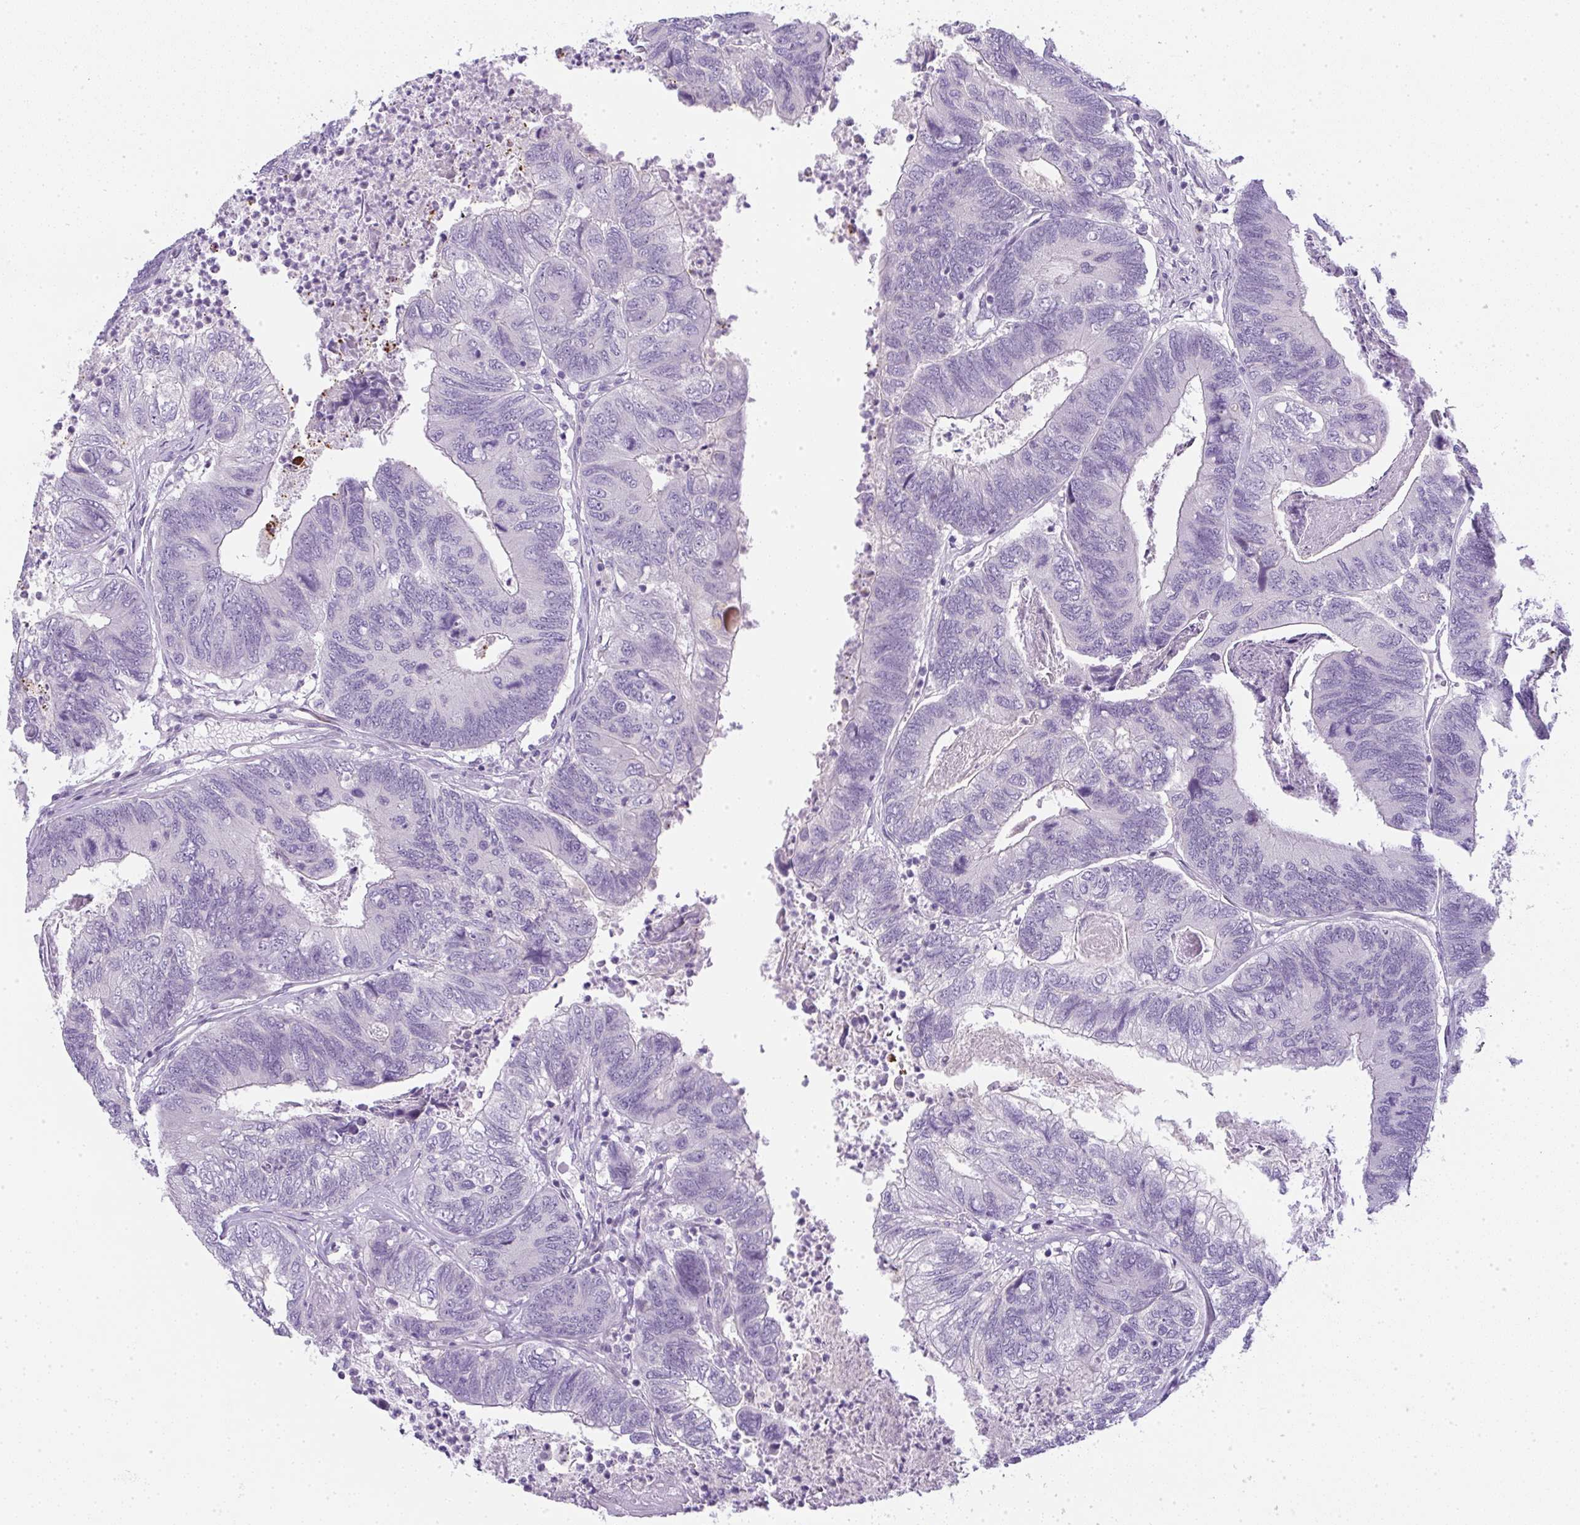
{"staining": {"intensity": "negative", "quantity": "none", "location": "none"}, "tissue": "colorectal cancer", "cell_type": "Tumor cells", "image_type": "cancer", "snomed": [{"axis": "morphology", "description": "Adenocarcinoma, NOS"}, {"axis": "topography", "description": "Colon"}], "caption": "High power microscopy histopathology image of an IHC histopathology image of colorectal cancer (adenocarcinoma), revealing no significant positivity in tumor cells.", "gene": "LPAR4", "patient": {"sex": "female", "age": 67}}